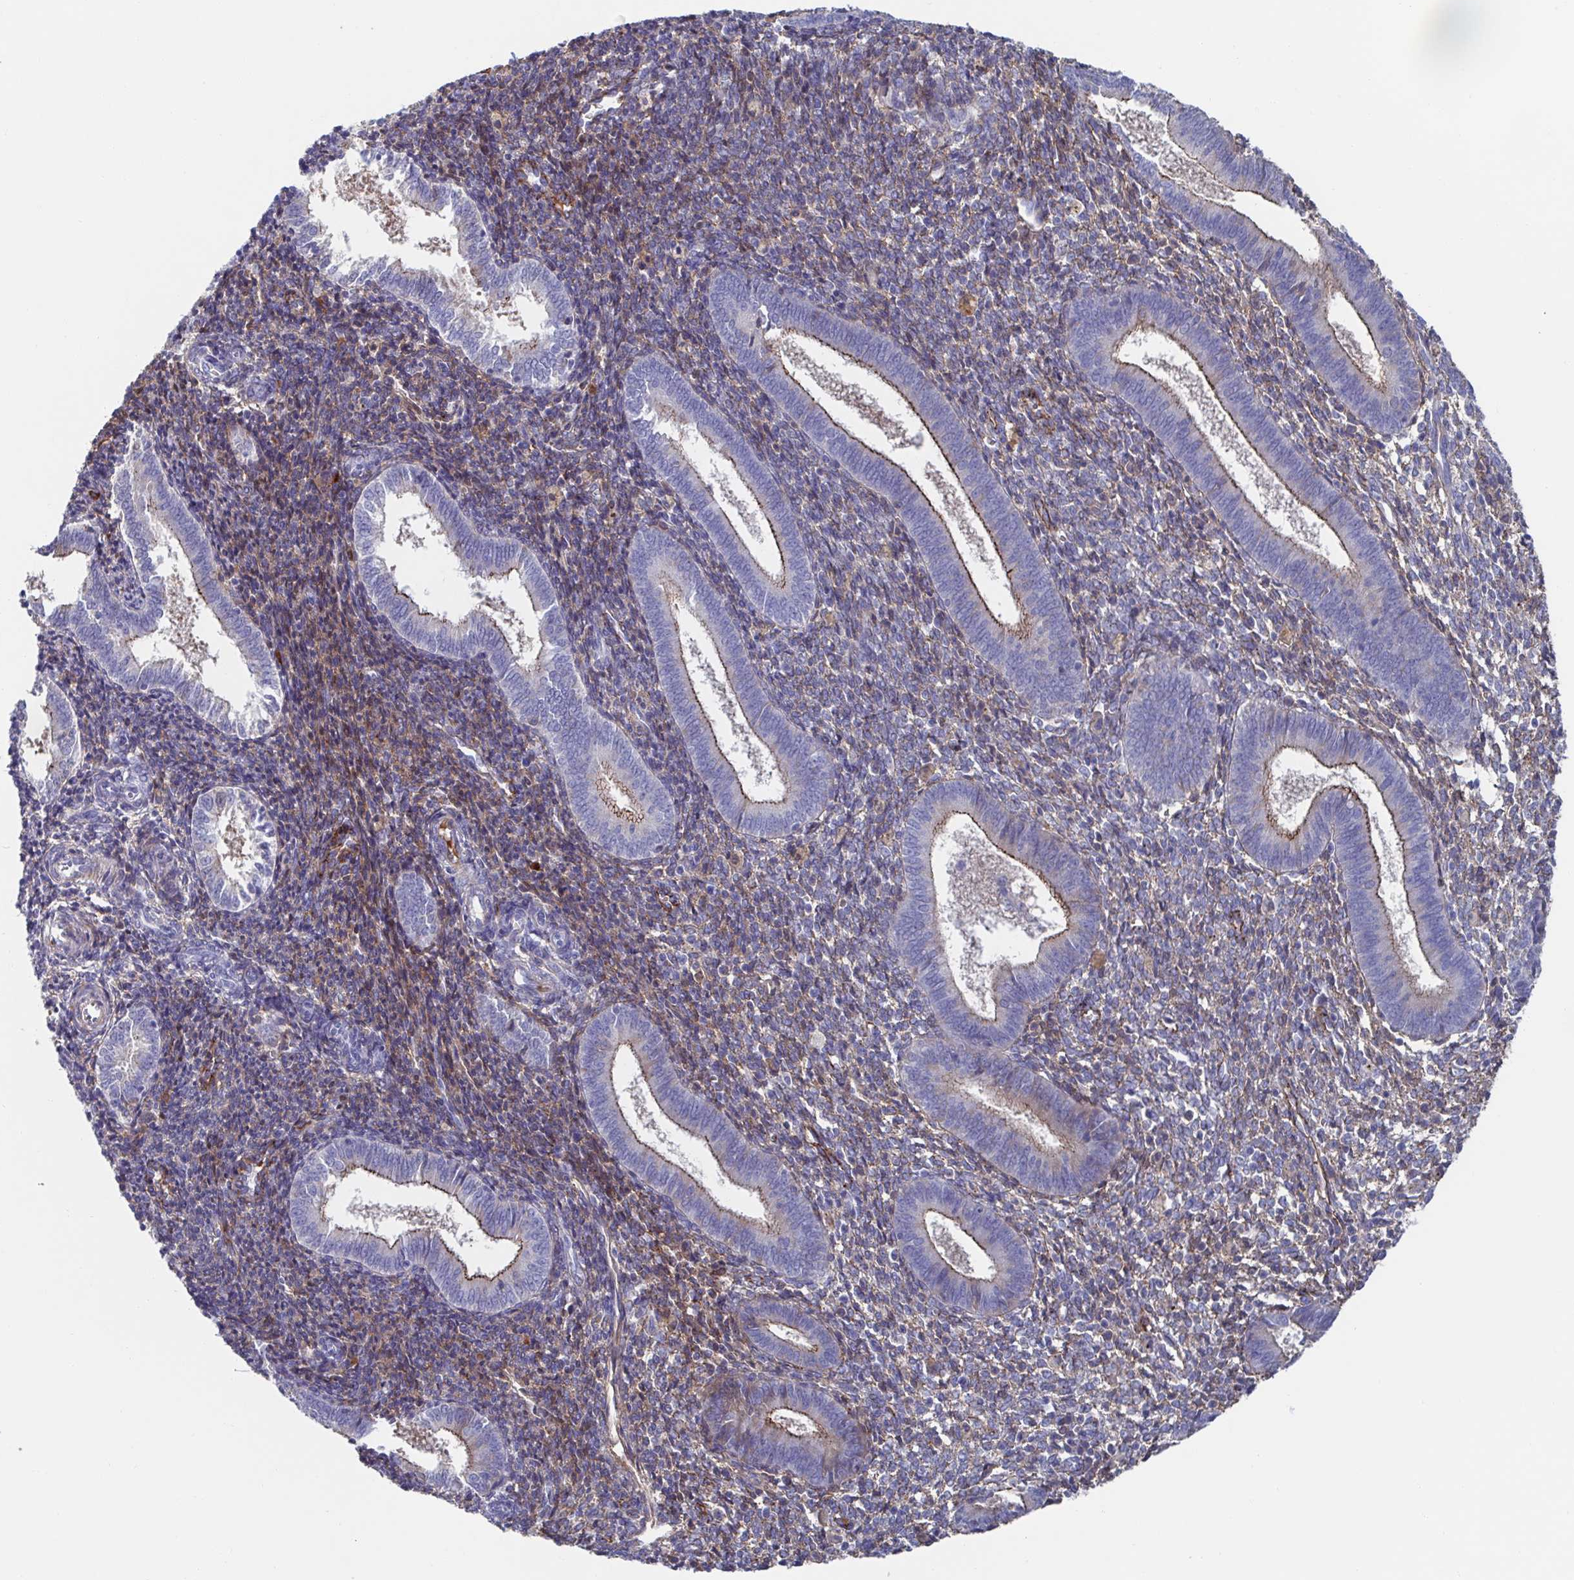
{"staining": {"intensity": "weak", "quantity": "<25%", "location": "cytoplasmic/membranous"}, "tissue": "endometrium", "cell_type": "Cells in endometrial stroma", "image_type": "normal", "snomed": [{"axis": "morphology", "description": "Normal tissue, NOS"}, {"axis": "topography", "description": "Endometrium"}], "caption": "The image demonstrates no significant staining in cells in endometrial stroma of endometrium. Nuclei are stained in blue.", "gene": "CDH2", "patient": {"sex": "female", "age": 25}}